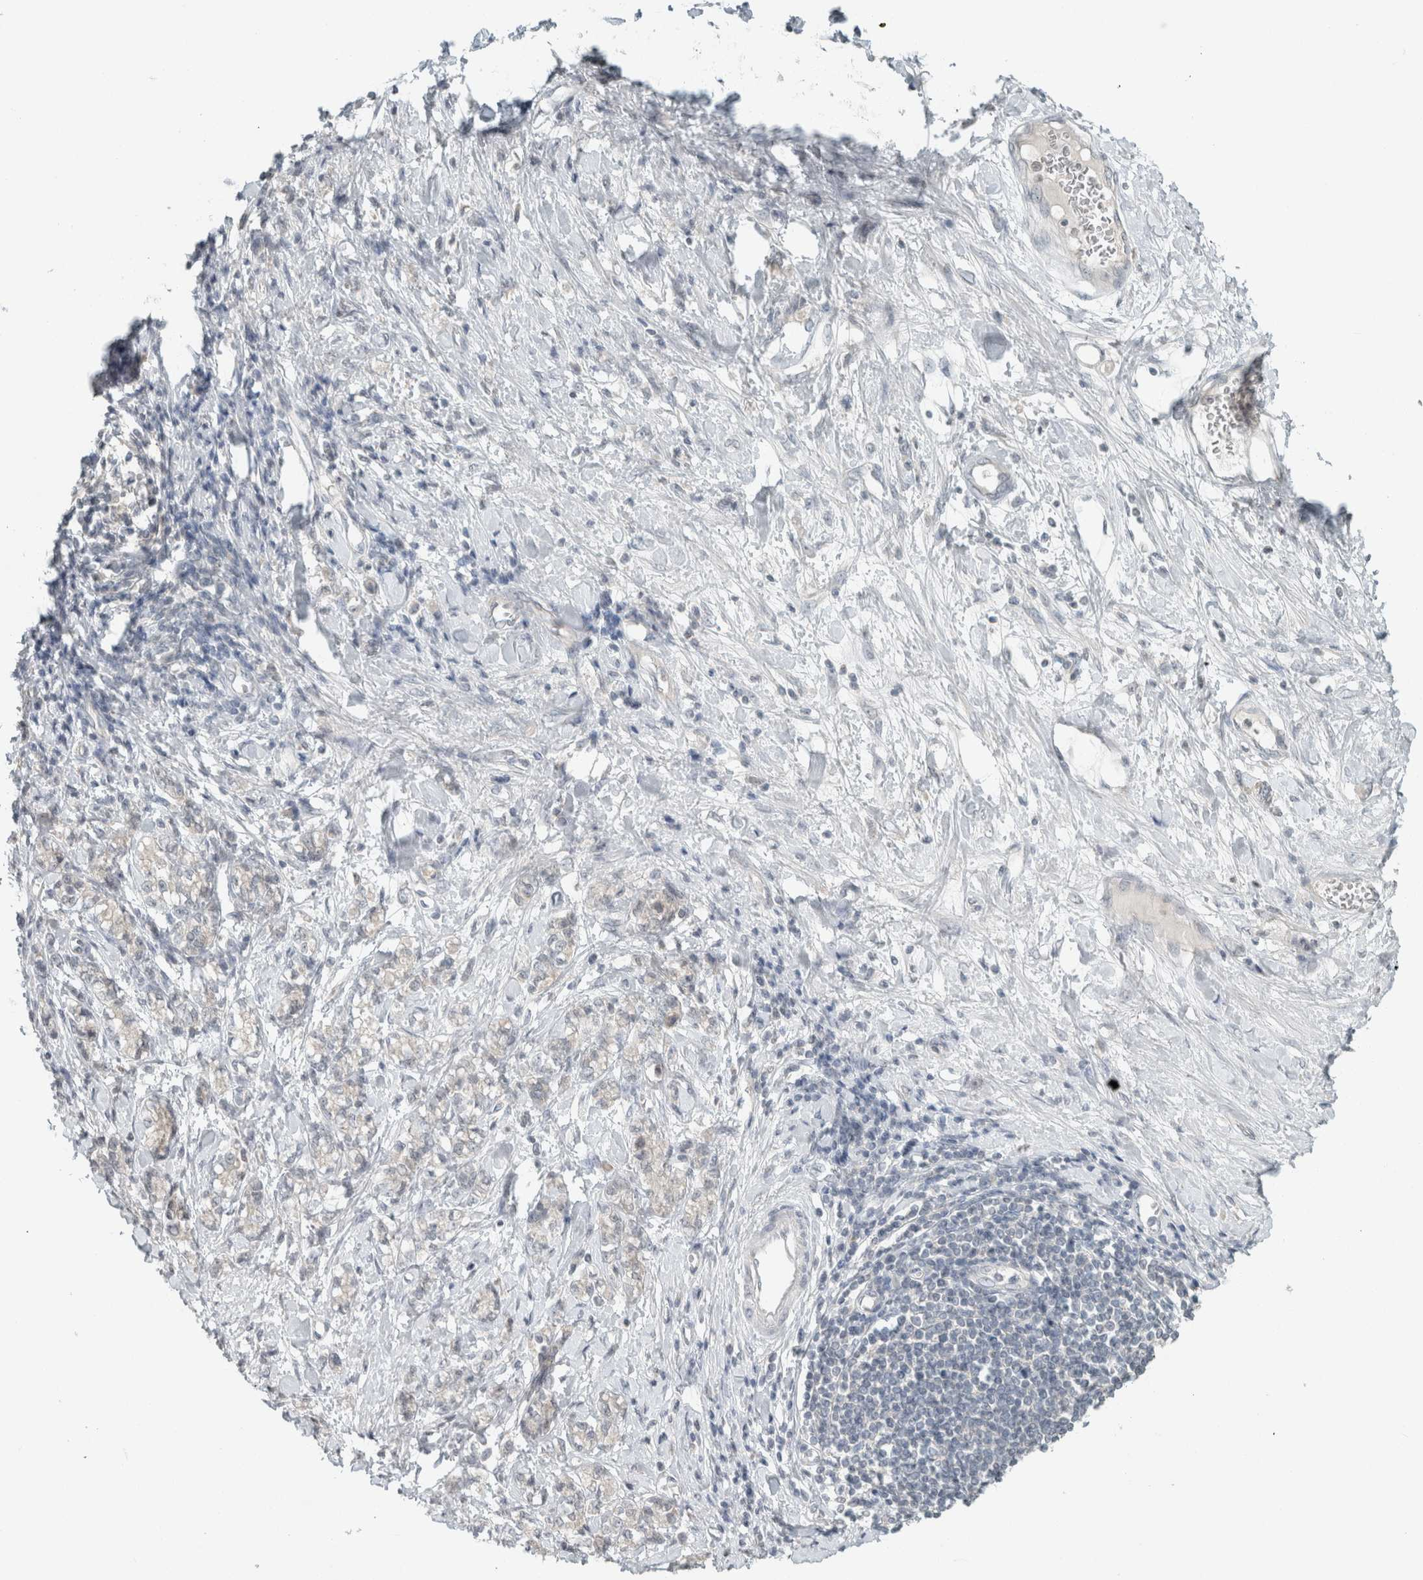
{"staining": {"intensity": "negative", "quantity": "none", "location": "none"}, "tissue": "stomach cancer", "cell_type": "Tumor cells", "image_type": "cancer", "snomed": [{"axis": "morphology", "description": "Adenocarcinoma, NOS"}, {"axis": "topography", "description": "Stomach"}], "caption": "Tumor cells show no significant protein staining in stomach cancer (adenocarcinoma).", "gene": "TRIT1", "patient": {"sex": "female", "age": 76}}